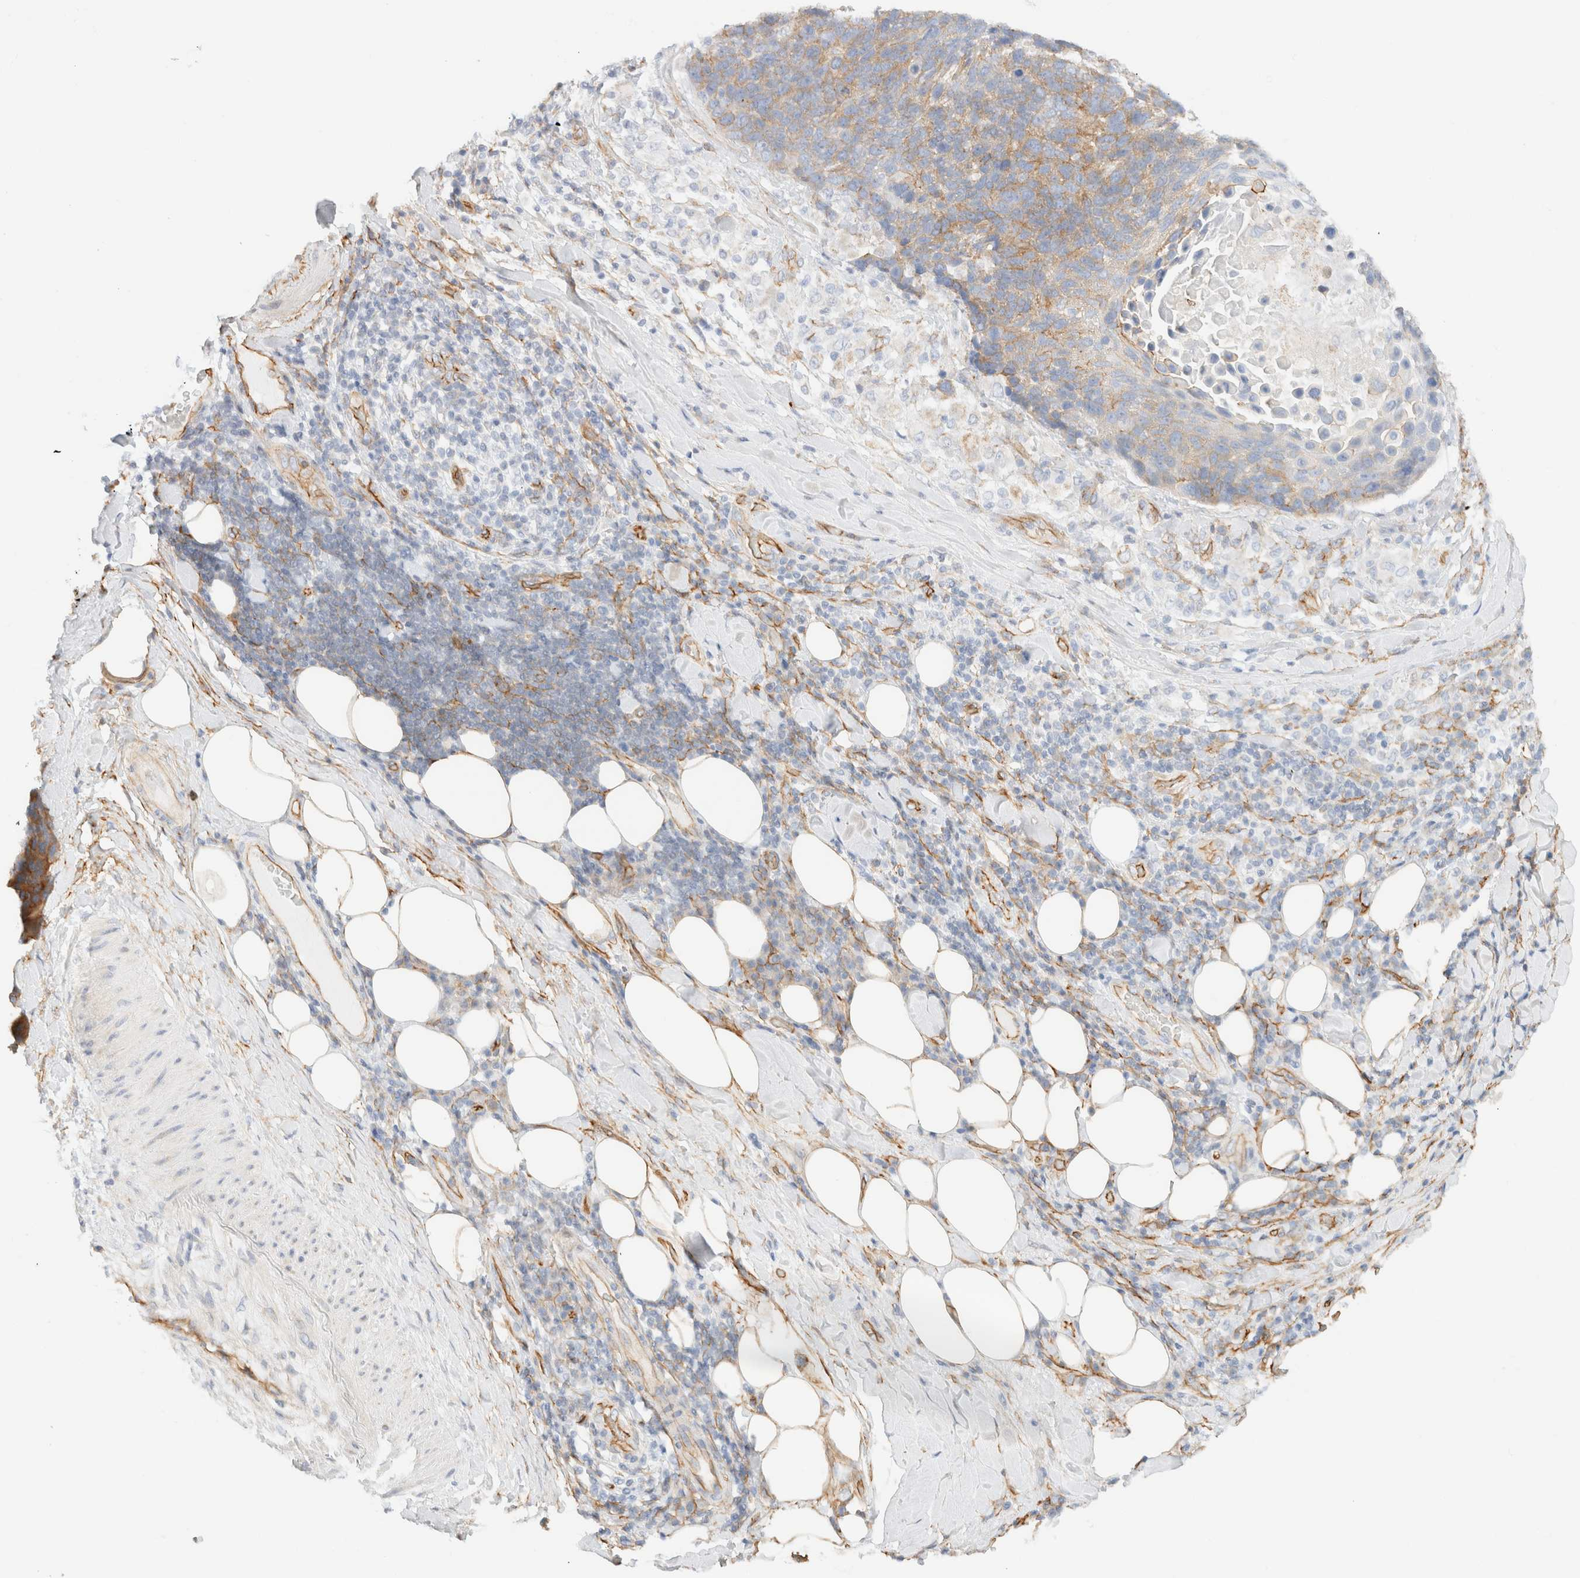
{"staining": {"intensity": "weak", "quantity": ">75%", "location": "cytoplasmic/membranous"}, "tissue": "lung cancer", "cell_type": "Tumor cells", "image_type": "cancer", "snomed": [{"axis": "morphology", "description": "Squamous cell carcinoma, NOS"}, {"axis": "topography", "description": "Lung"}], "caption": "Lung squamous cell carcinoma stained for a protein exhibits weak cytoplasmic/membranous positivity in tumor cells.", "gene": "CYB5R4", "patient": {"sex": "male", "age": 66}}